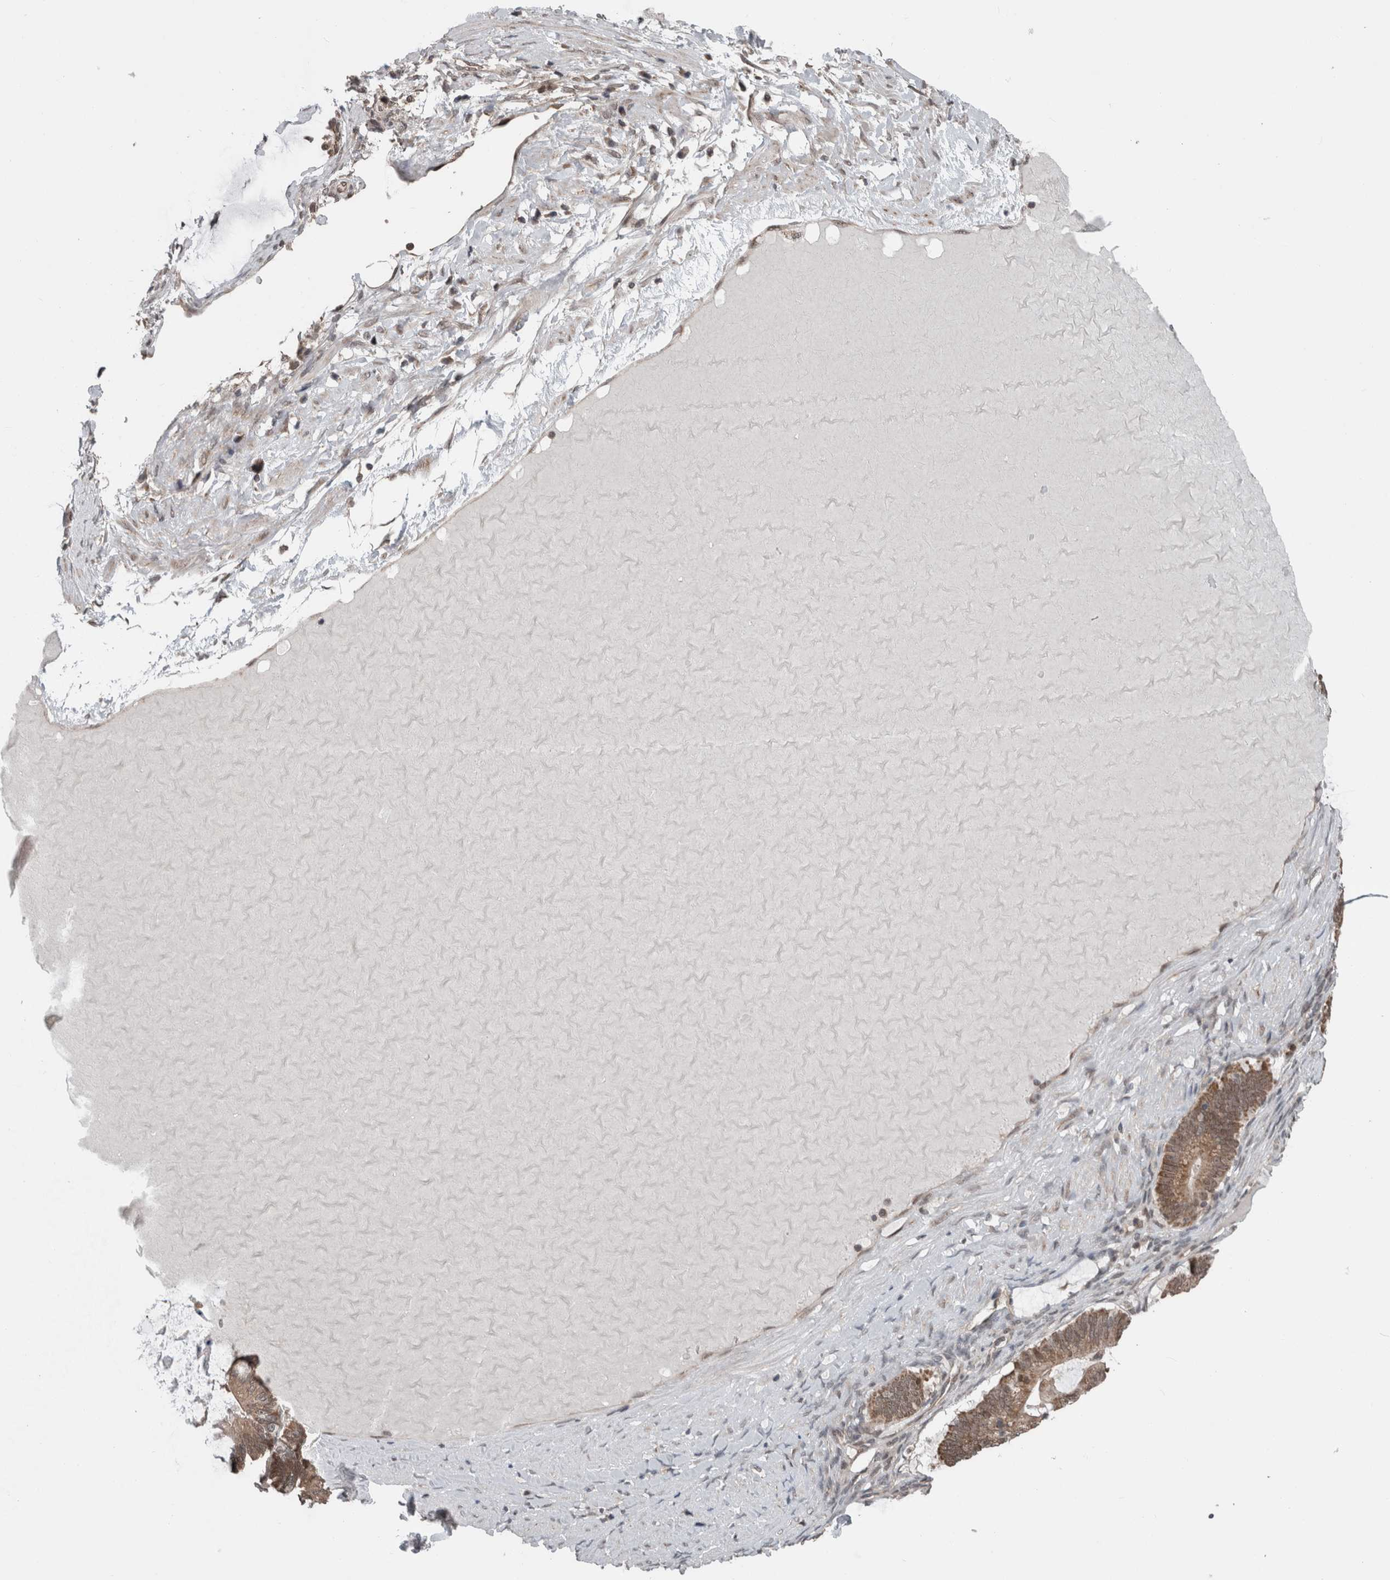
{"staining": {"intensity": "moderate", "quantity": ">75%", "location": "cytoplasmic/membranous"}, "tissue": "ovarian cancer", "cell_type": "Tumor cells", "image_type": "cancer", "snomed": [{"axis": "morphology", "description": "Cystadenocarcinoma, mucinous, NOS"}, {"axis": "topography", "description": "Ovary"}], "caption": "Mucinous cystadenocarcinoma (ovarian) stained with DAB immunohistochemistry reveals medium levels of moderate cytoplasmic/membranous expression in about >75% of tumor cells.", "gene": "ENY2", "patient": {"sex": "female", "age": 61}}